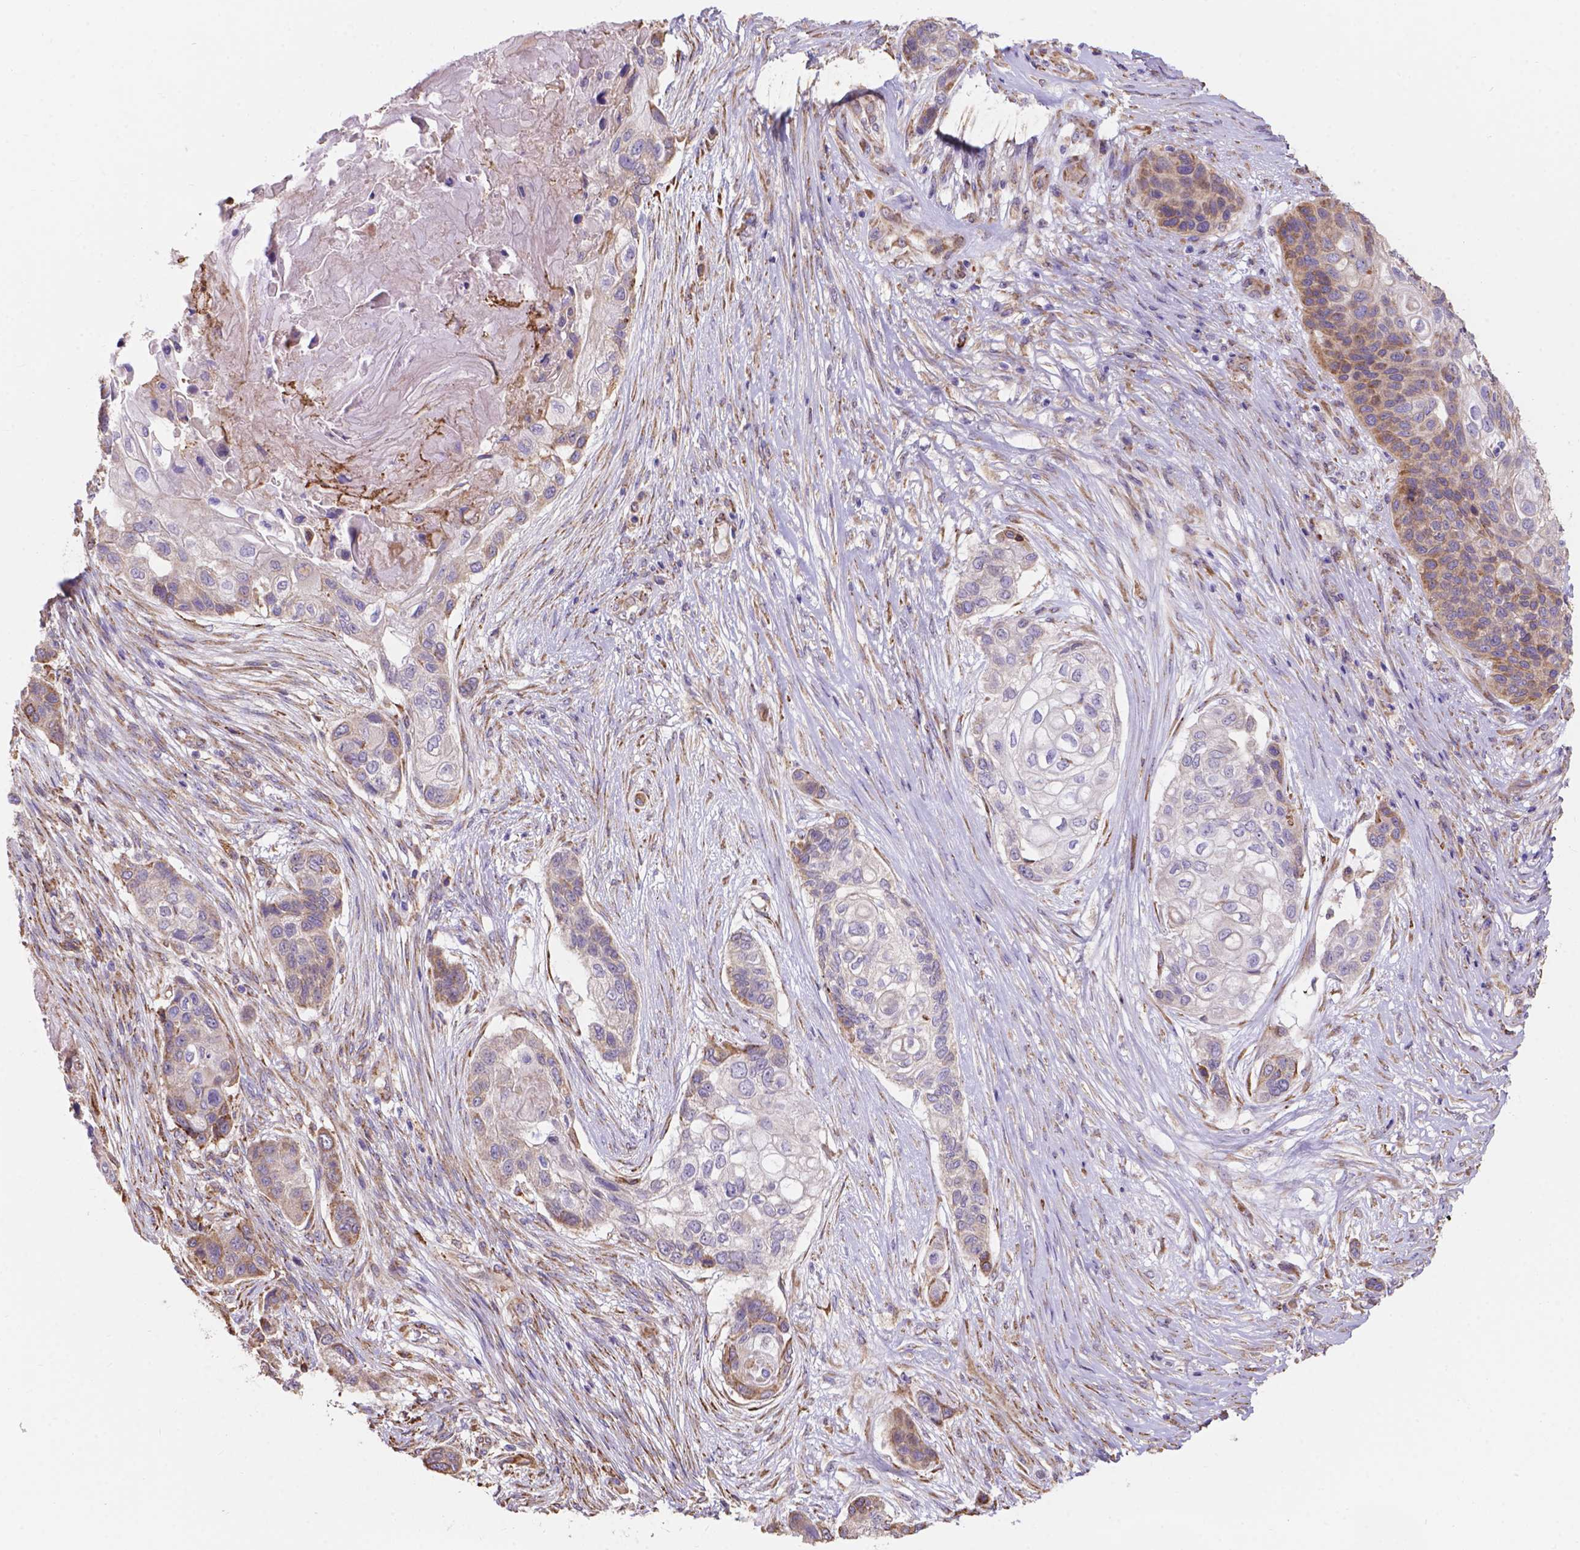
{"staining": {"intensity": "weak", "quantity": "<25%", "location": "cytoplasmic/membranous"}, "tissue": "lung cancer", "cell_type": "Tumor cells", "image_type": "cancer", "snomed": [{"axis": "morphology", "description": "Squamous cell carcinoma, NOS"}, {"axis": "topography", "description": "Lung"}], "caption": "Immunohistochemistry micrograph of neoplastic tissue: human lung cancer (squamous cell carcinoma) stained with DAB demonstrates no significant protein positivity in tumor cells.", "gene": "IPO11", "patient": {"sex": "male", "age": 69}}